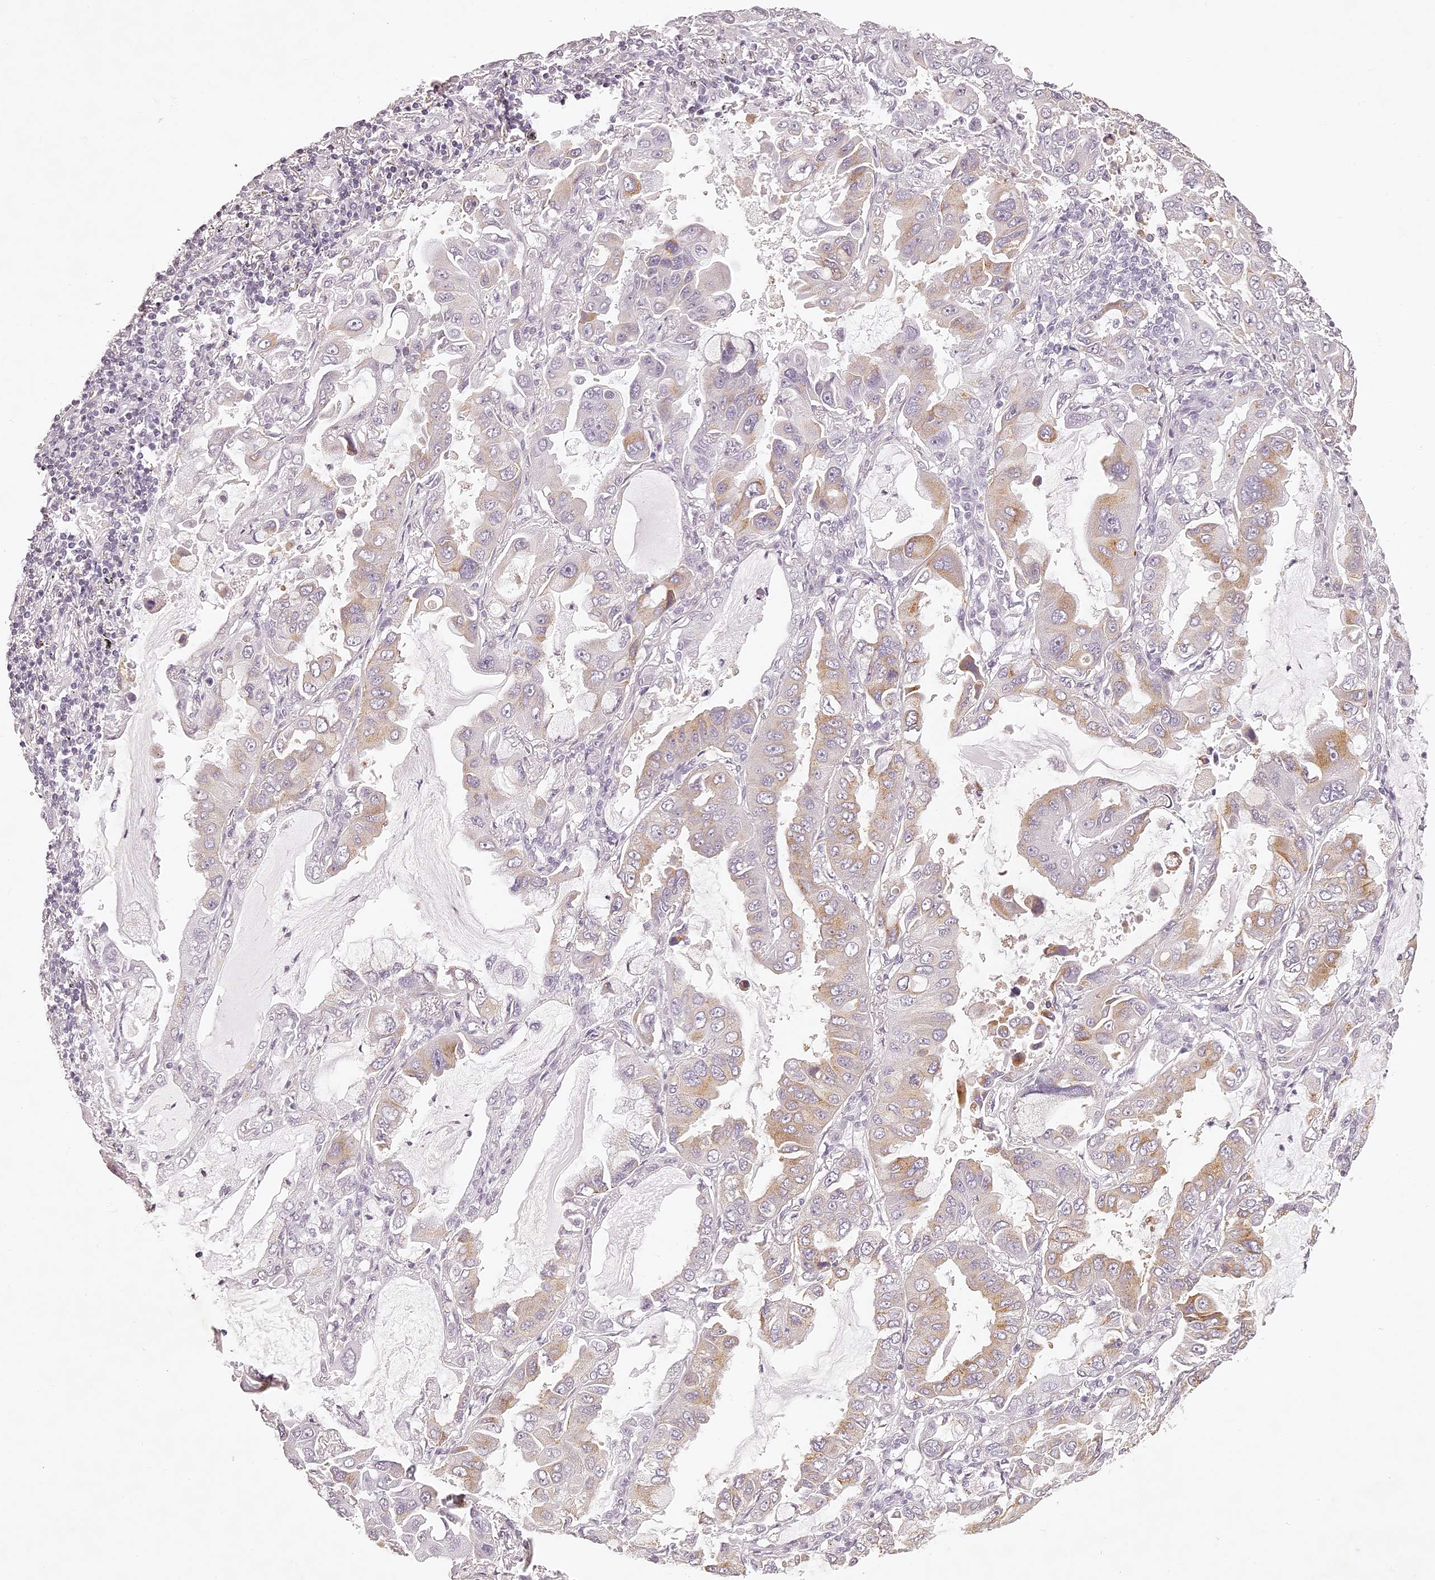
{"staining": {"intensity": "moderate", "quantity": "<25%", "location": "cytoplasmic/membranous"}, "tissue": "lung cancer", "cell_type": "Tumor cells", "image_type": "cancer", "snomed": [{"axis": "morphology", "description": "Adenocarcinoma, NOS"}, {"axis": "topography", "description": "Lung"}], "caption": "Lung cancer (adenocarcinoma) stained for a protein (brown) exhibits moderate cytoplasmic/membranous positive staining in approximately <25% of tumor cells.", "gene": "ELAPOR1", "patient": {"sex": "male", "age": 64}}